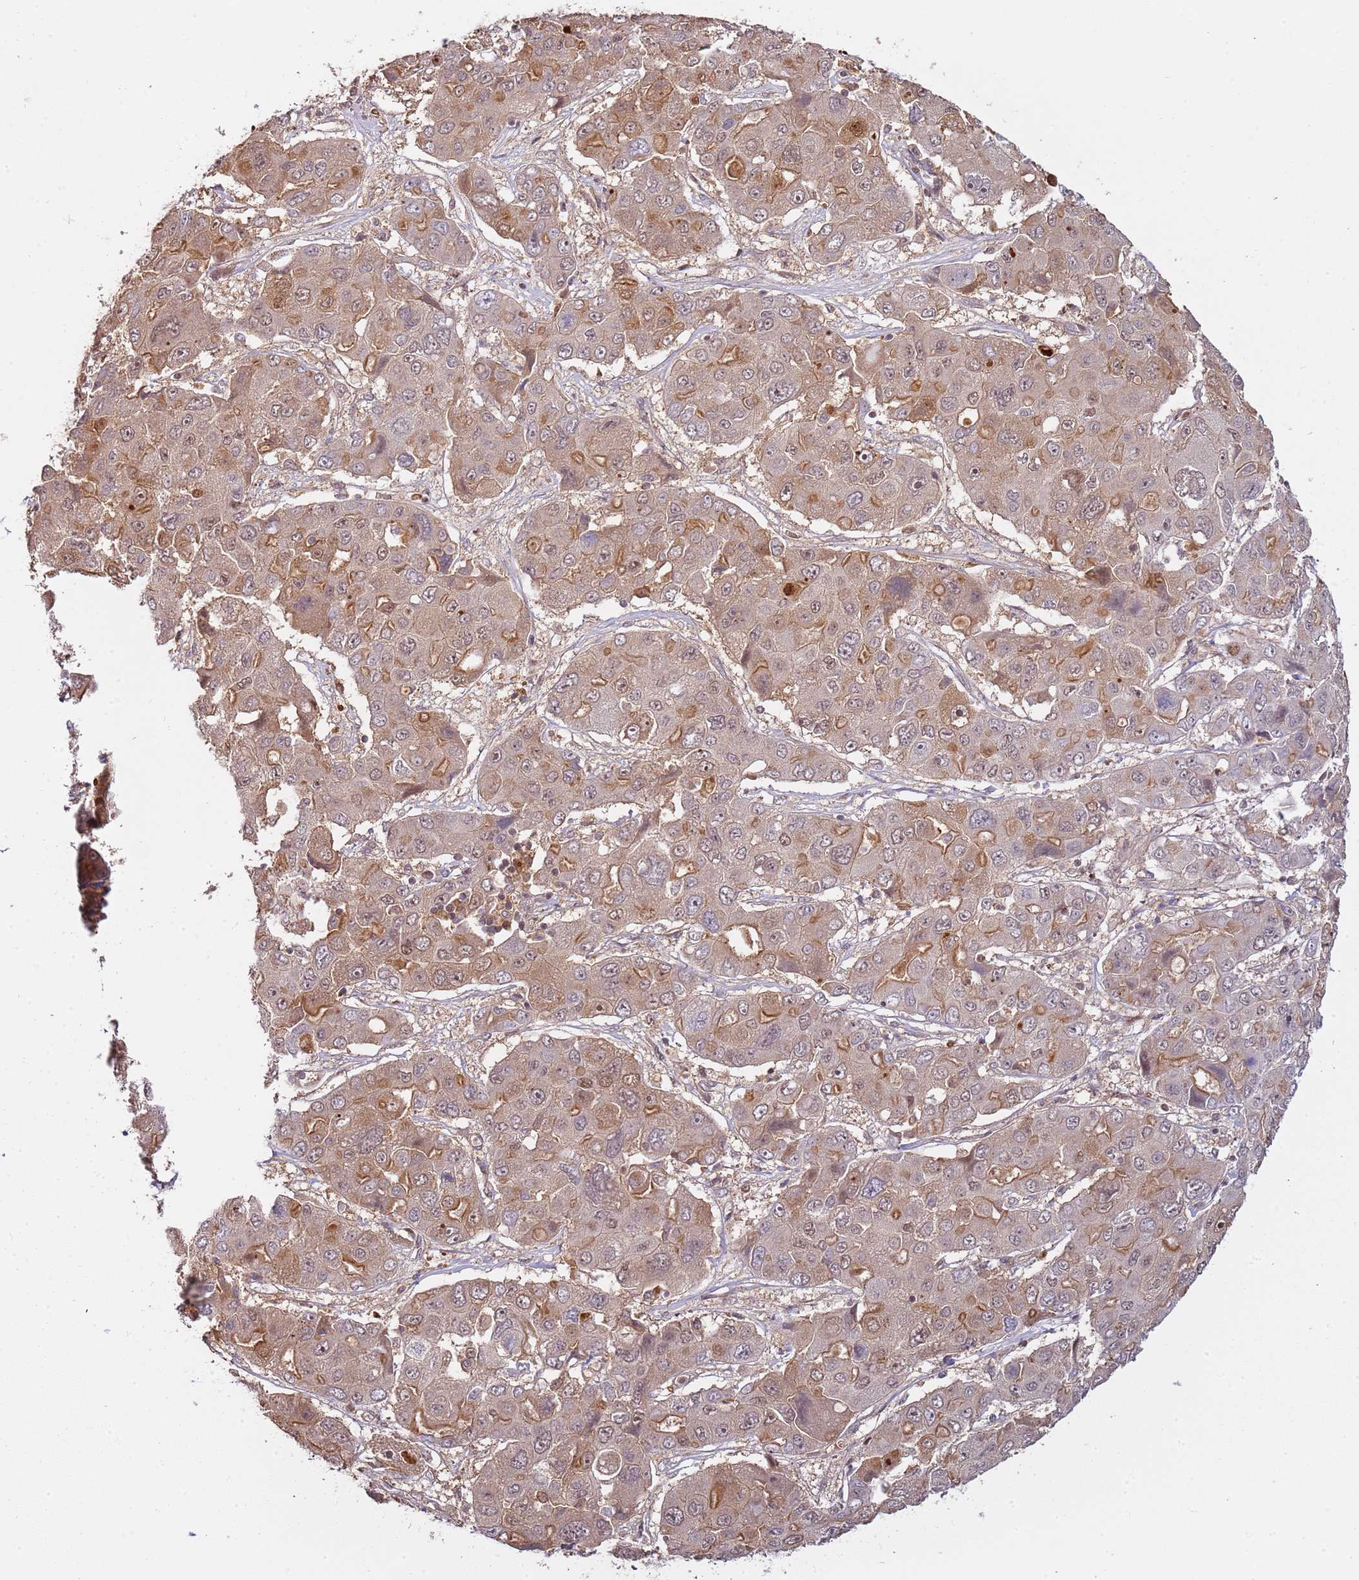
{"staining": {"intensity": "moderate", "quantity": "25%-75%", "location": "cytoplasmic/membranous,nuclear"}, "tissue": "liver cancer", "cell_type": "Tumor cells", "image_type": "cancer", "snomed": [{"axis": "morphology", "description": "Cholangiocarcinoma"}, {"axis": "topography", "description": "Liver"}], "caption": "The micrograph exhibits a brown stain indicating the presence of a protein in the cytoplasmic/membranous and nuclear of tumor cells in liver cancer.", "gene": "GSTO2", "patient": {"sex": "male", "age": 67}}